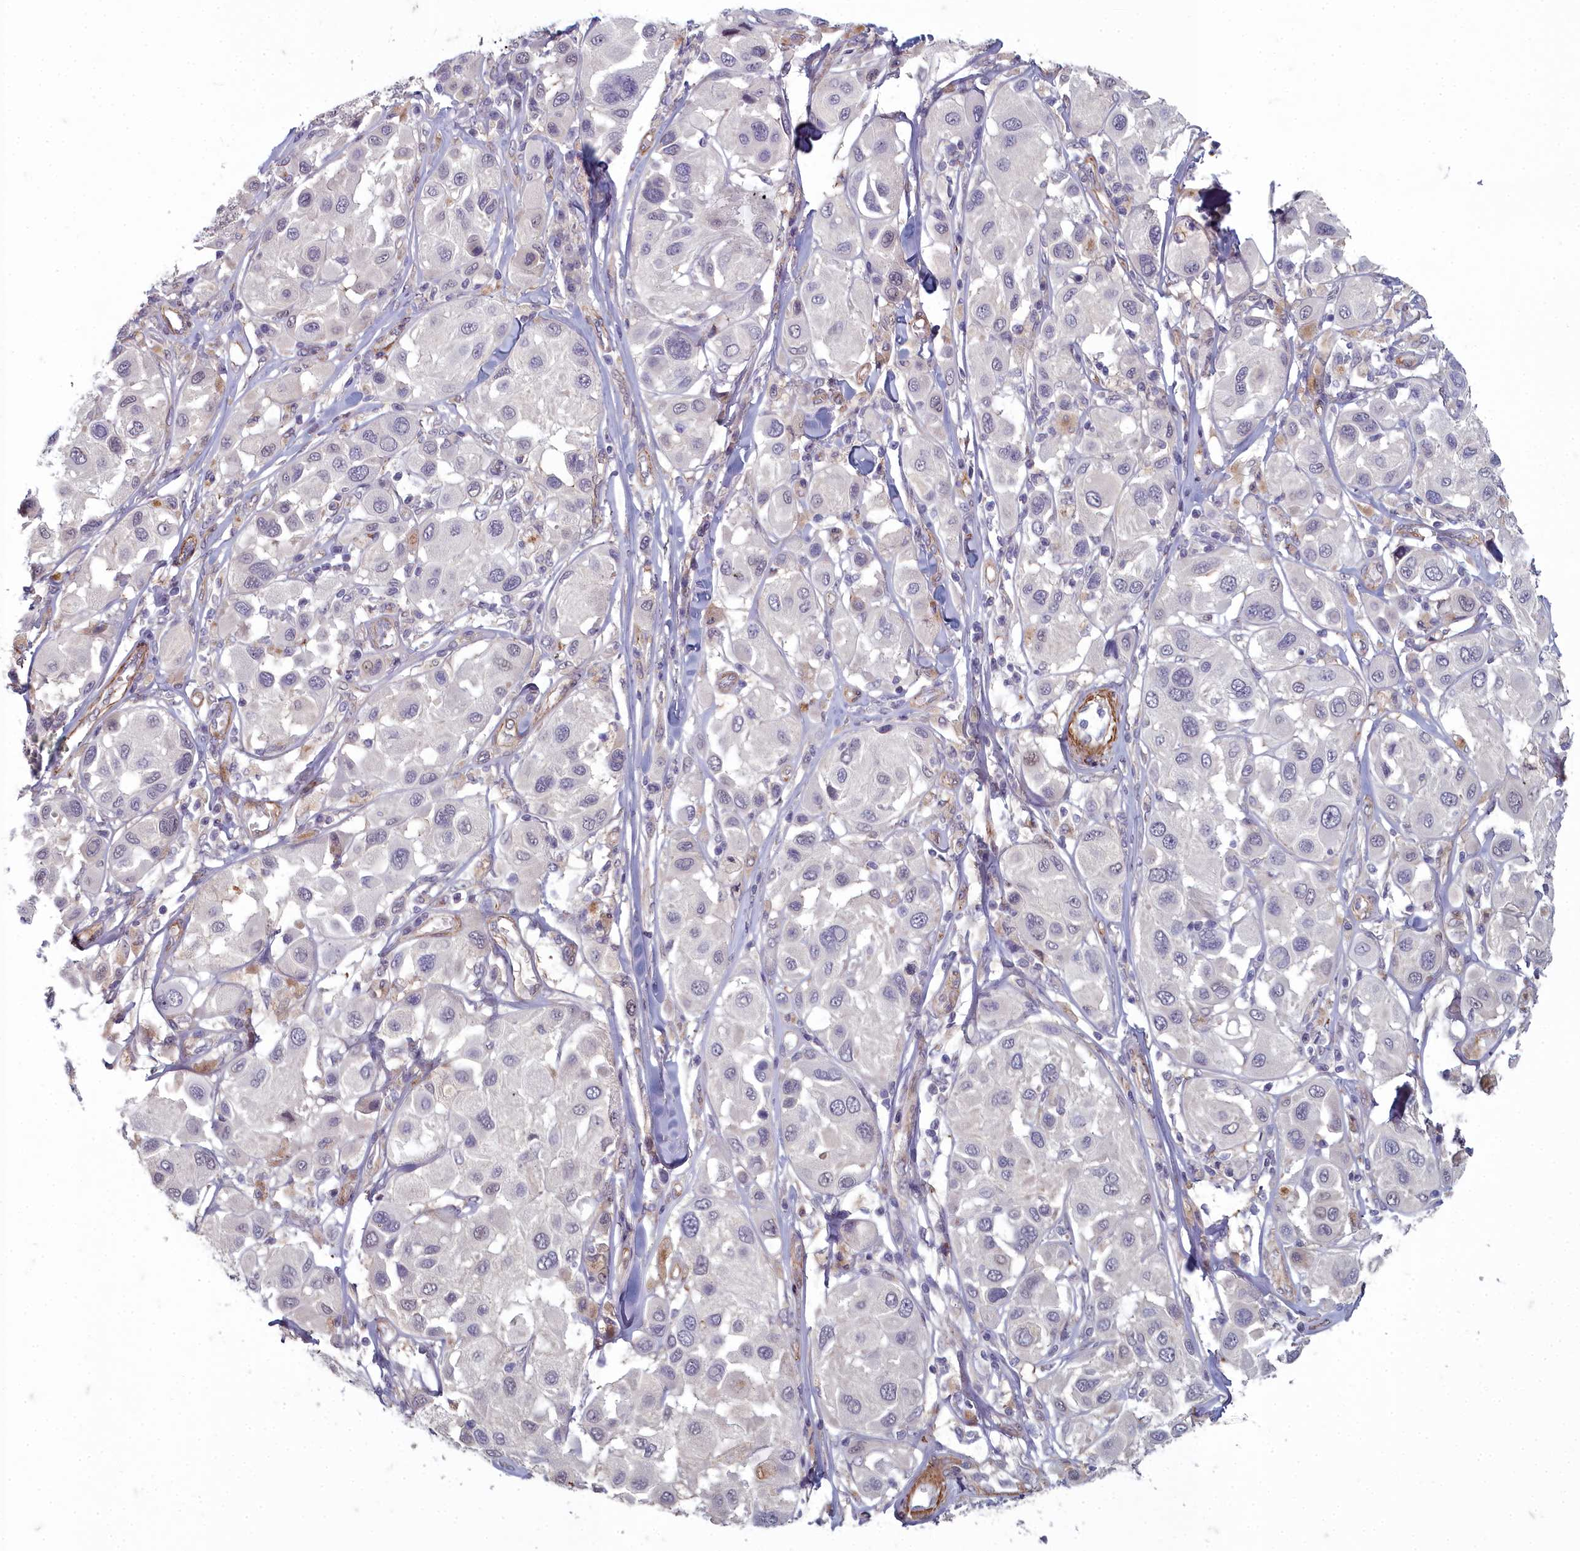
{"staining": {"intensity": "negative", "quantity": "none", "location": "none"}, "tissue": "melanoma", "cell_type": "Tumor cells", "image_type": "cancer", "snomed": [{"axis": "morphology", "description": "Malignant melanoma, Metastatic site"}, {"axis": "topography", "description": "Skin"}], "caption": "This is an immunohistochemistry micrograph of malignant melanoma (metastatic site). There is no positivity in tumor cells.", "gene": "ZNF626", "patient": {"sex": "male", "age": 41}}